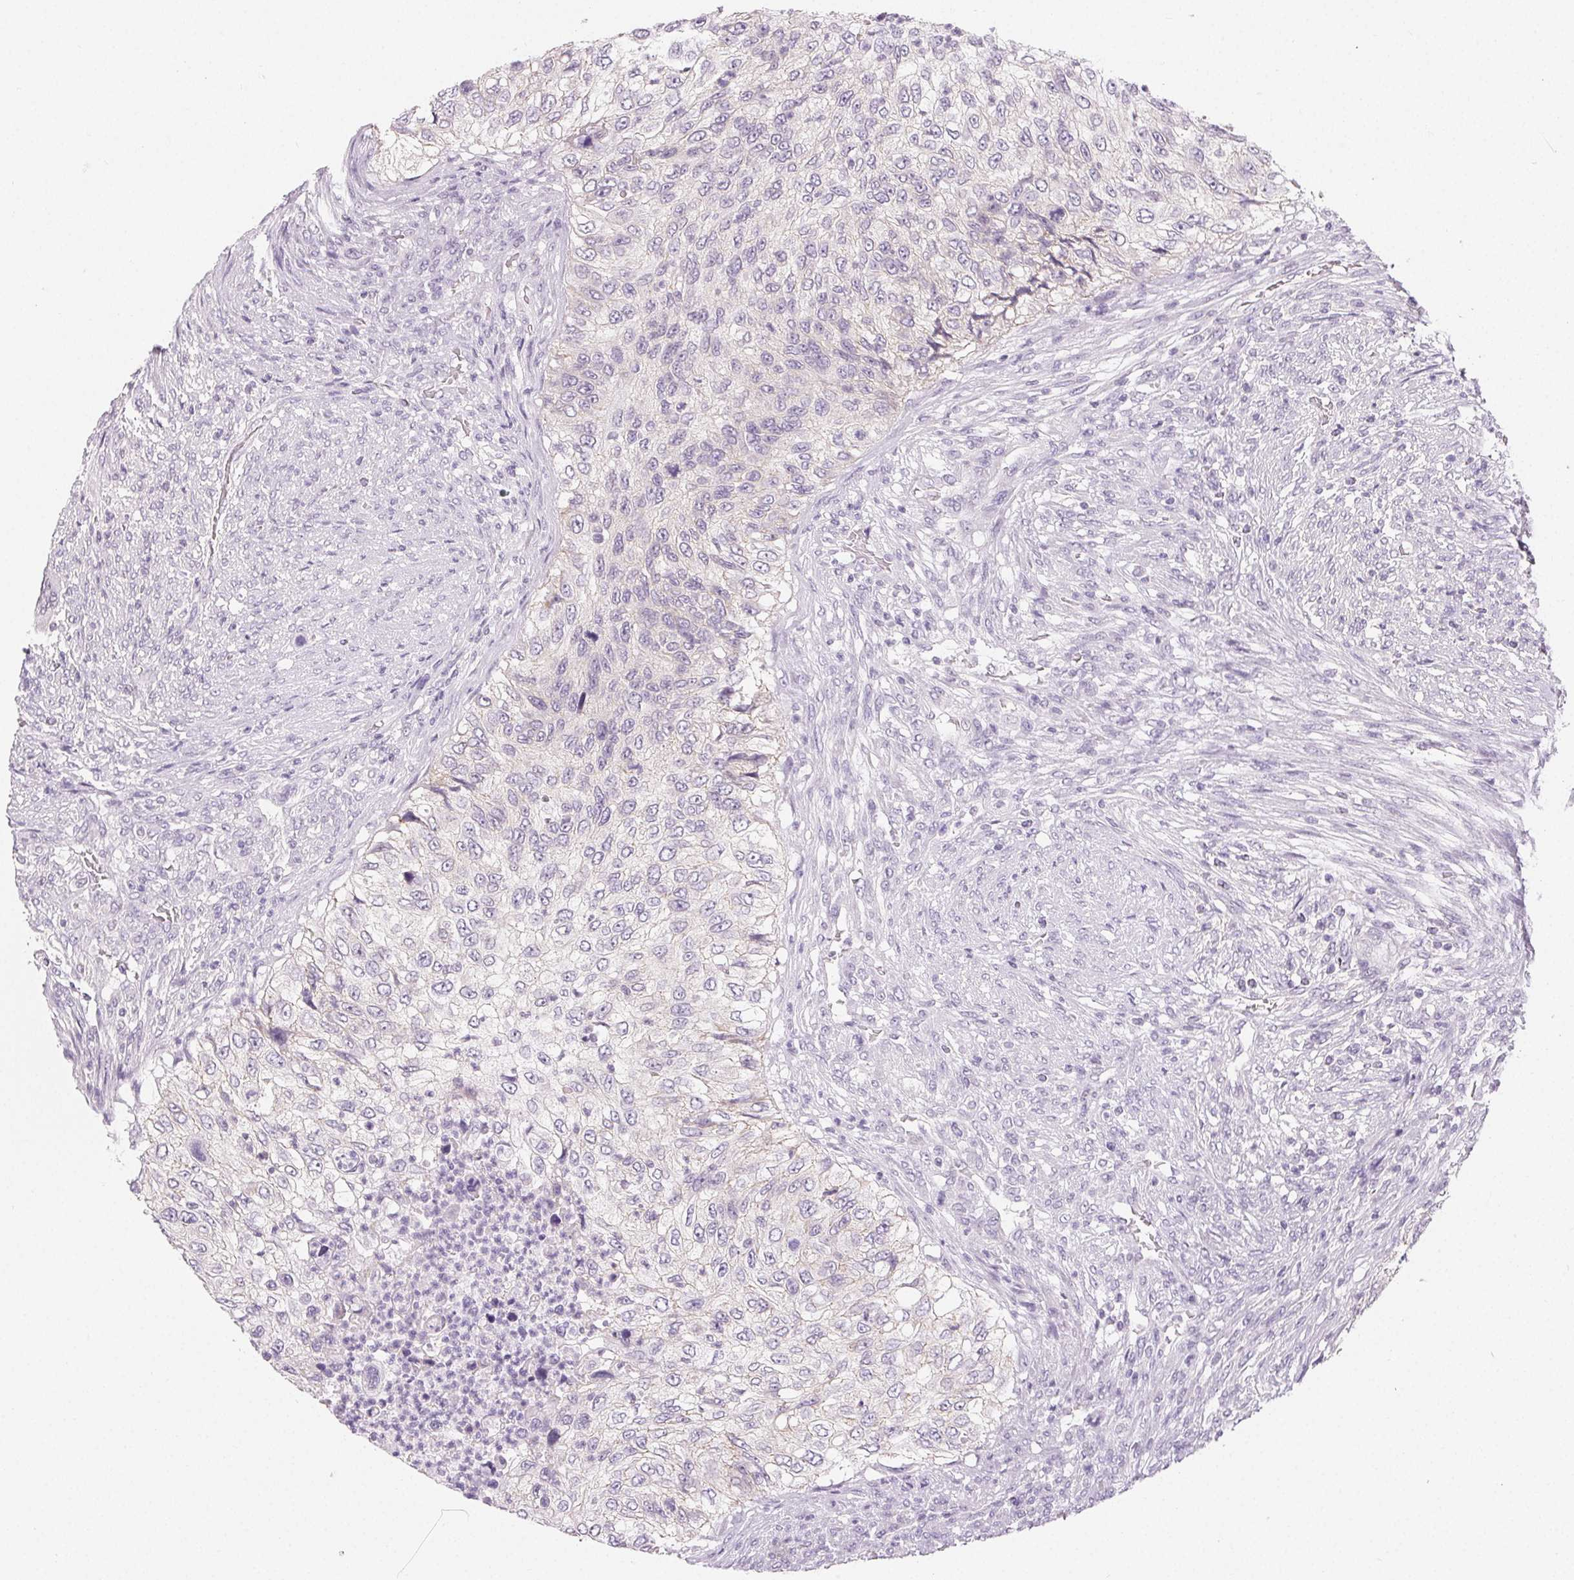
{"staining": {"intensity": "negative", "quantity": "none", "location": "none"}, "tissue": "urothelial cancer", "cell_type": "Tumor cells", "image_type": "cancer", "snomed": [{"axis": "morphology", "description": "Urothelial carcinoma, High grade"}, {"axis": "topography", "description": "Urinary bladder"}], "caption": "Immunohistochemistry photomicrograph of urothelial cancer stained for a protein (brown), which displays no staining in tumor cells.", "gene": "SFTPD", "patient": {"sex": "female", "age": 60}}